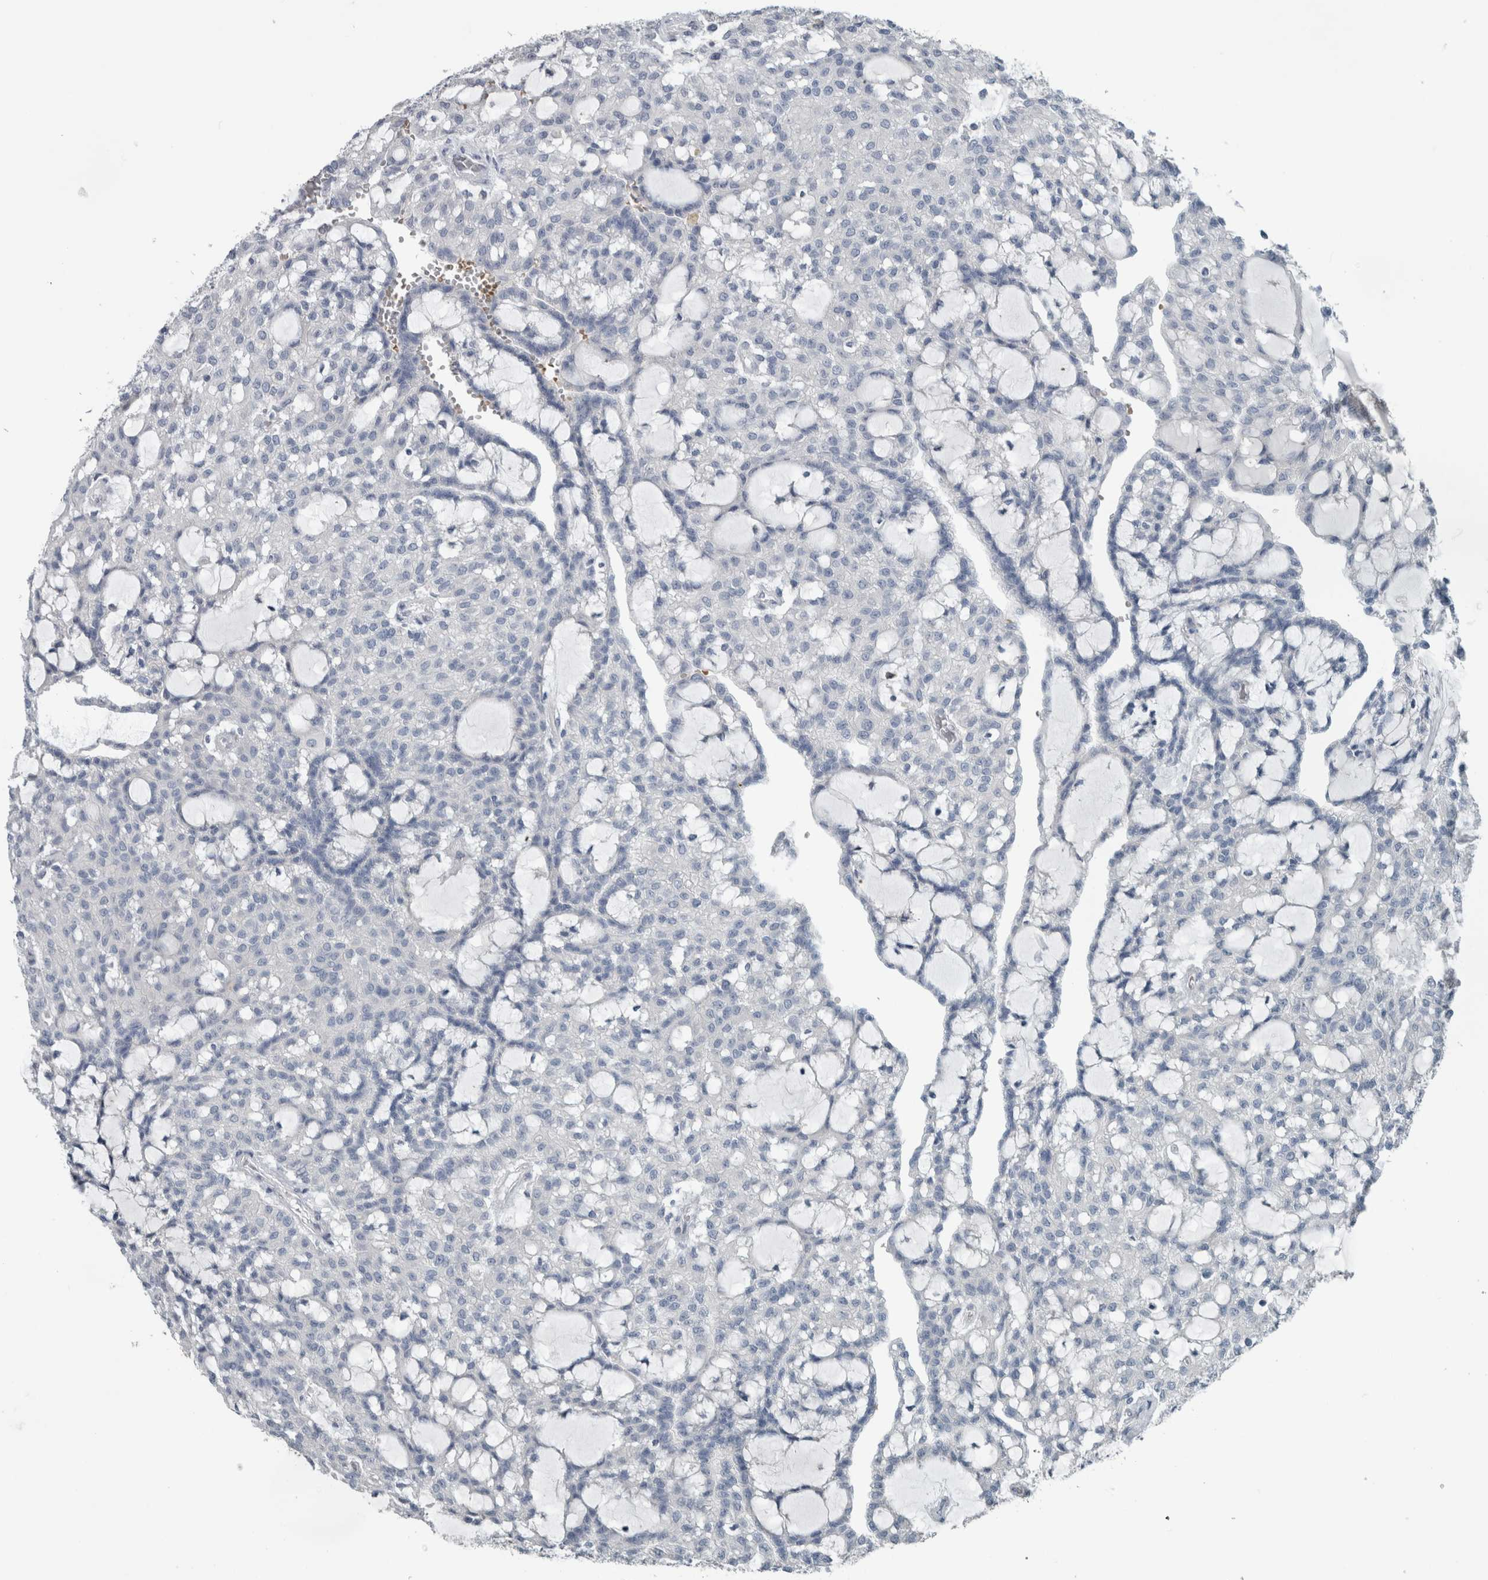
{"staining": {"intensity": "negative", "quantity": "none", "location": "none"}, "tissue": "renal cancer", "cell_type": "Tumor cells", "image_type": "cancer", "snomed": [{"axis": "morphology", "description": "Adenocarcinoma, NOS"}, {"axis": "topography", "description": "Kidney"}], "caption": "A micrograph of adenocarcinoma (renal) stained for a protein exhibits no brown staining in tumor cells.", "gene": "SH3GL2", "patient": {"sex": "male", "age": 63}}